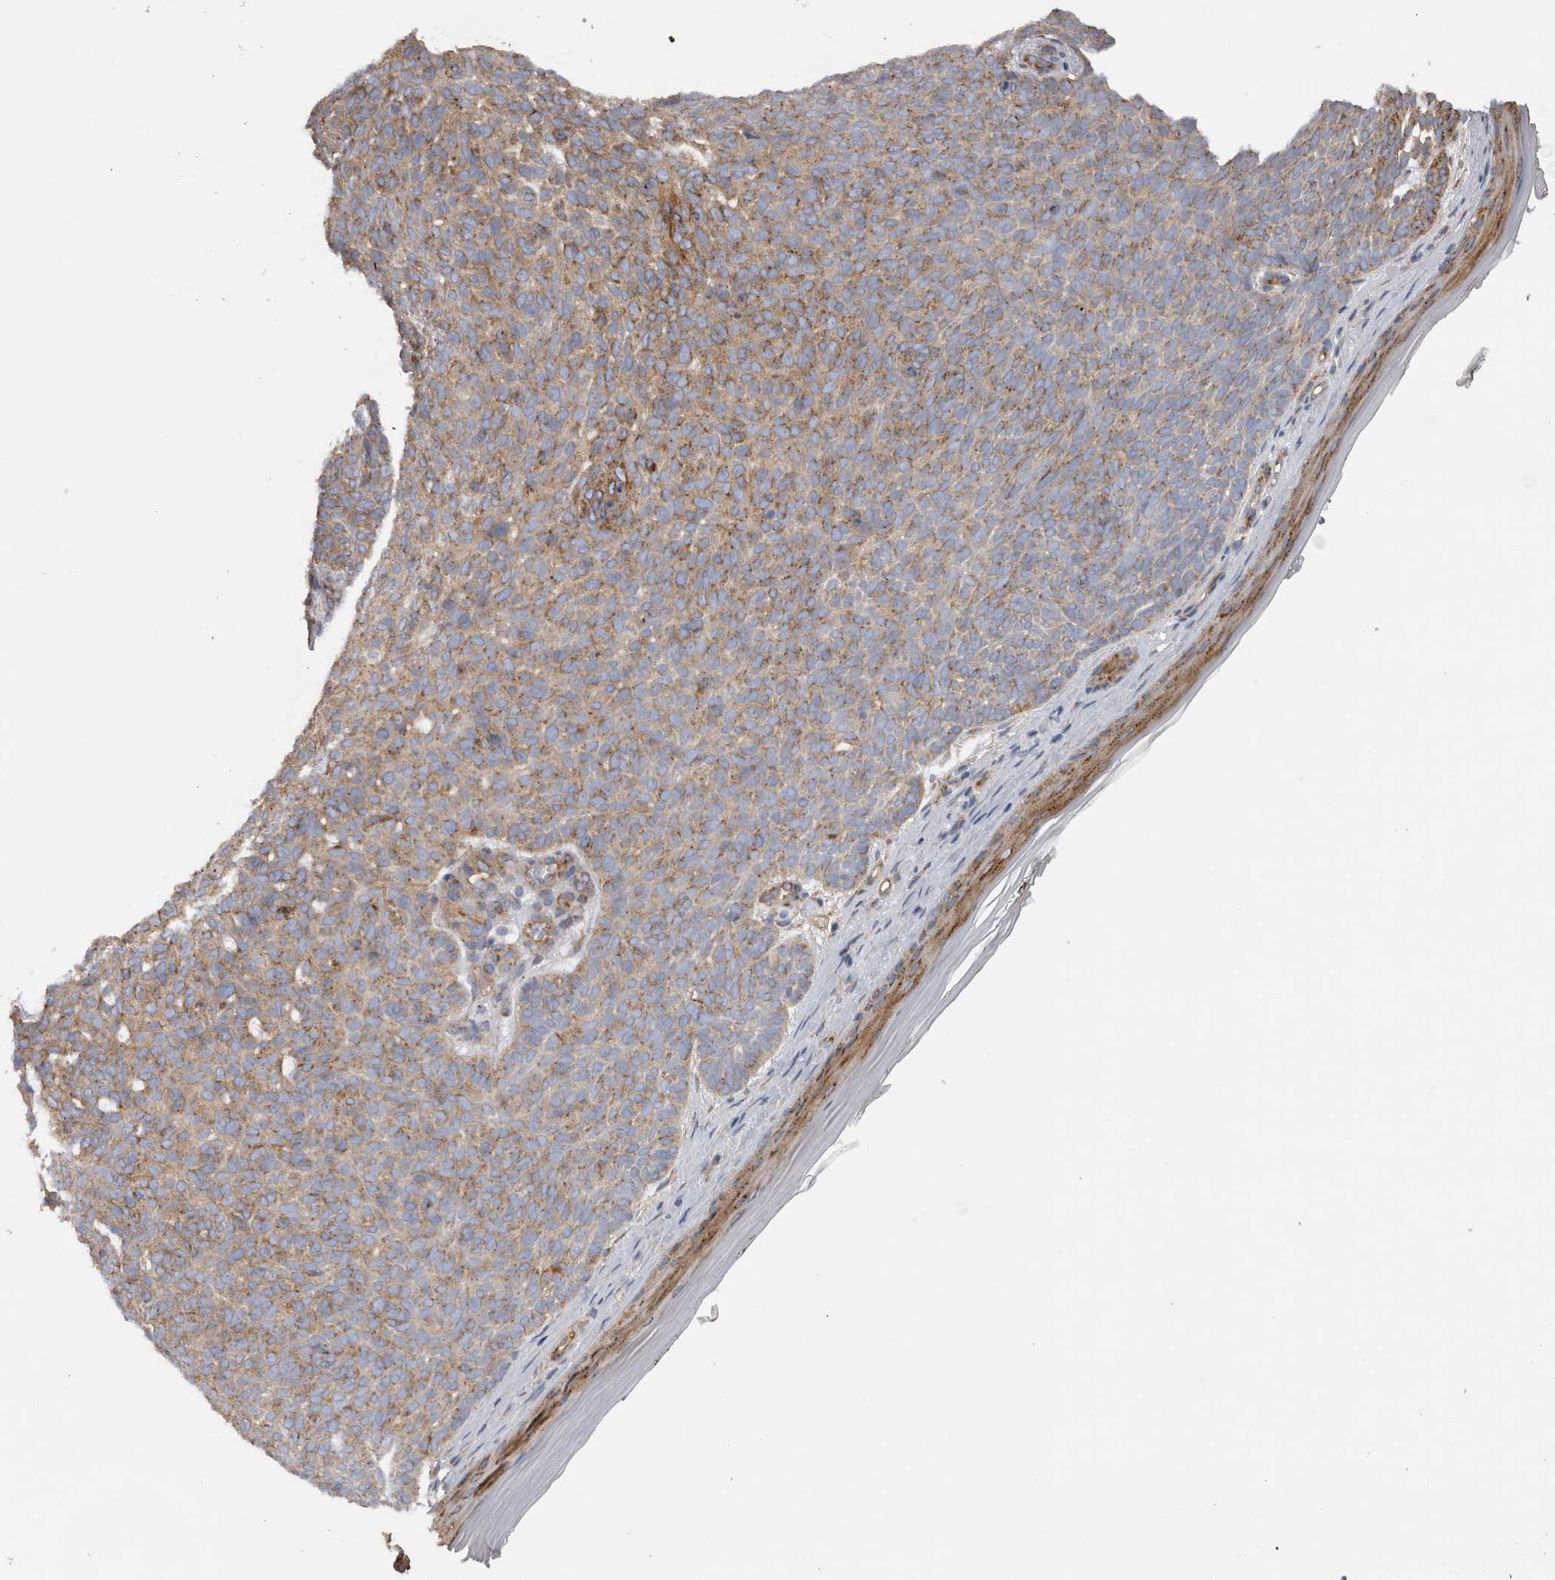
{"staining": {"intensity": "moderate", "quantity": ">75%", "location": "cytoplasmic/membranous"}, "tissue": "skin cancer", "cell_type": "Tumor cells", "image_type": "cancer", "snomed": [{"axis": "morphology", "description": "Basal cell carcinoma"}, {"axis": "topography", "description": "Skin"}], "caption": "Immunohistochemical staining of human skin cancer displays moderate cytoplasmic/membranous protein expression in approximately >75% of tumor cells.", "gene": "ATXN3", "patient": {"sex": "male", "age": 61}}